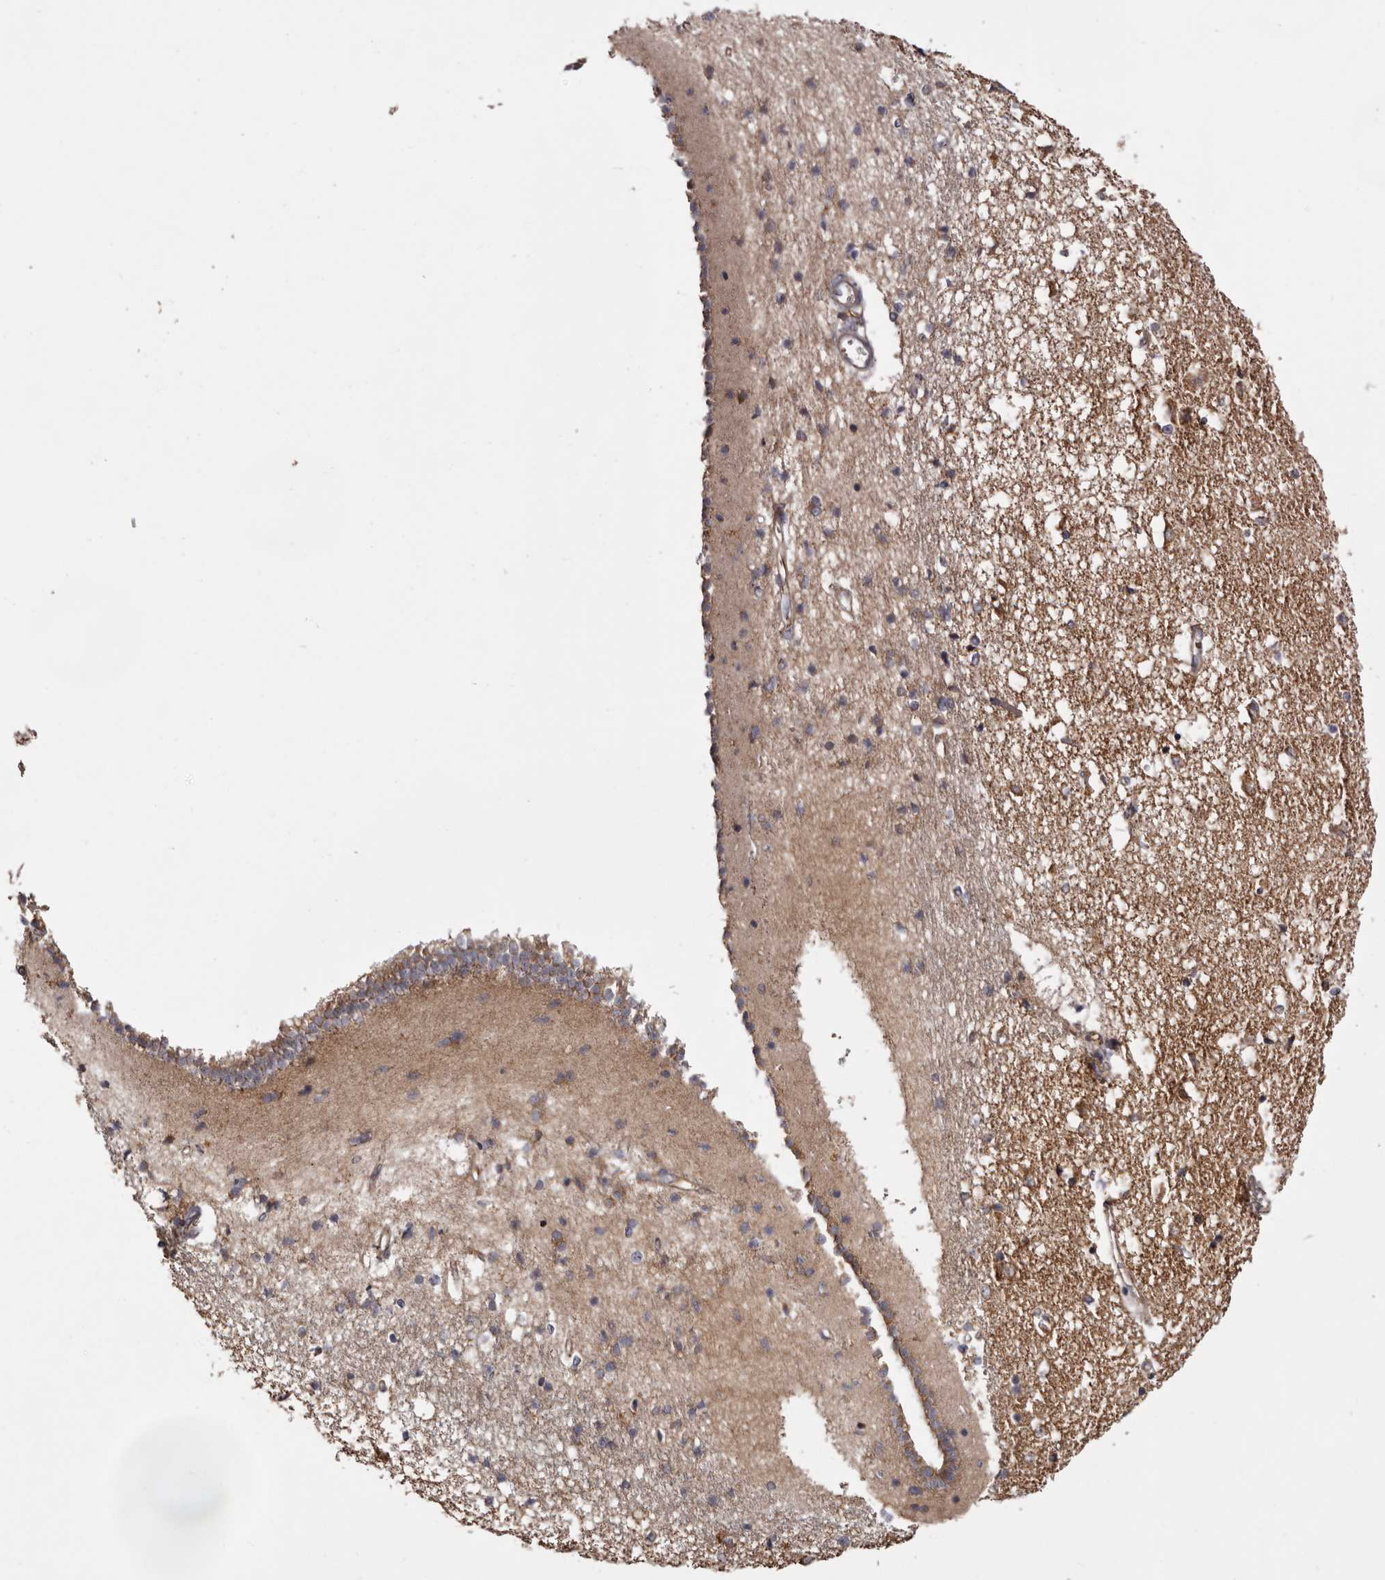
{"staining": {"intensity": "moderate", "quantity": "25%-75%", "location": "cytoplasmic/membranous"}, "tissue": "caudate", "cell_type": "Glial cells", "image_type": "normal", "snomed": [{"axis": "morphology", "description": "Normal tissue, NOS"}, {"axis": "topography", "description": "Lateral ventricle wall"}], "caption": "Brown immunohistochemical staining in normal caudate reveals moderate cytoplasmic/membranous expression in about 25%-75% of glial cells. The staining was performed using DAB, with brown indicating positive protein expression. Nuclei are stained blue with hematoxylin.", "gene": "MECR", "patient": {"sex": "male", "age": 45}}